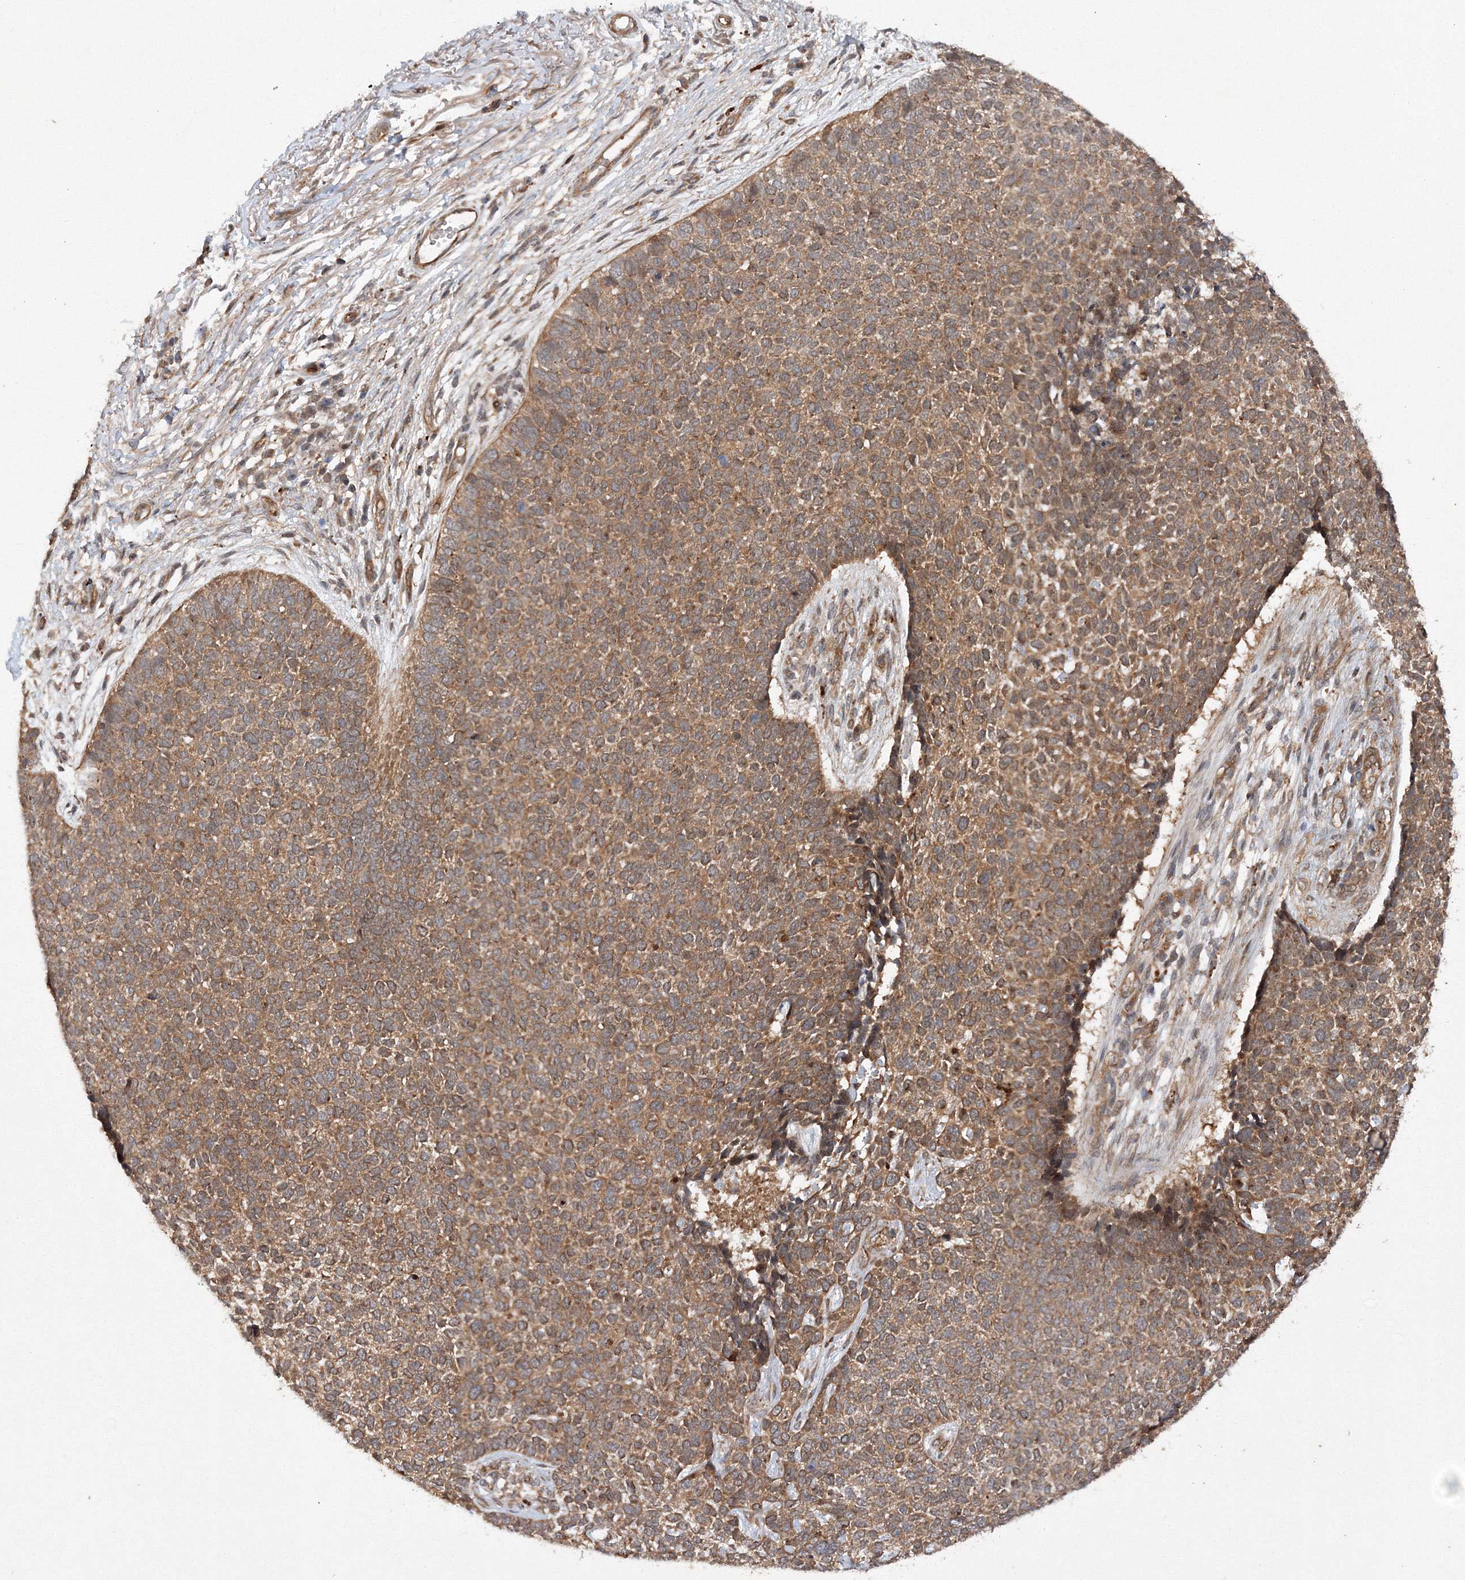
{"staining": {"intensity": "moderate", "quantity": ">75%", "location": "cytoplasmic/membranous"}, "tissue": "skin cancer", "cell_type": "Tumor cells", "image_type": "cancer", "snomed": [{"axis": "morphology", "description": "Basal cell carcinoma"}, {"axis": "topography", "description": "Skin"}], "caption": "Immunohistochemistry (IHC) micrograph of neoplastic tissue: skin cancer (basal cell carcinoma) stained using immunohistochemistry displays medium levels of moderate protein expression localized specifically in the cytoplasmic/membranous of tumor cells, appearing as a cytoplasmic/membranous brown color.", "gene": "DCTD", "patient": {"sex": "female", "age": 84}}